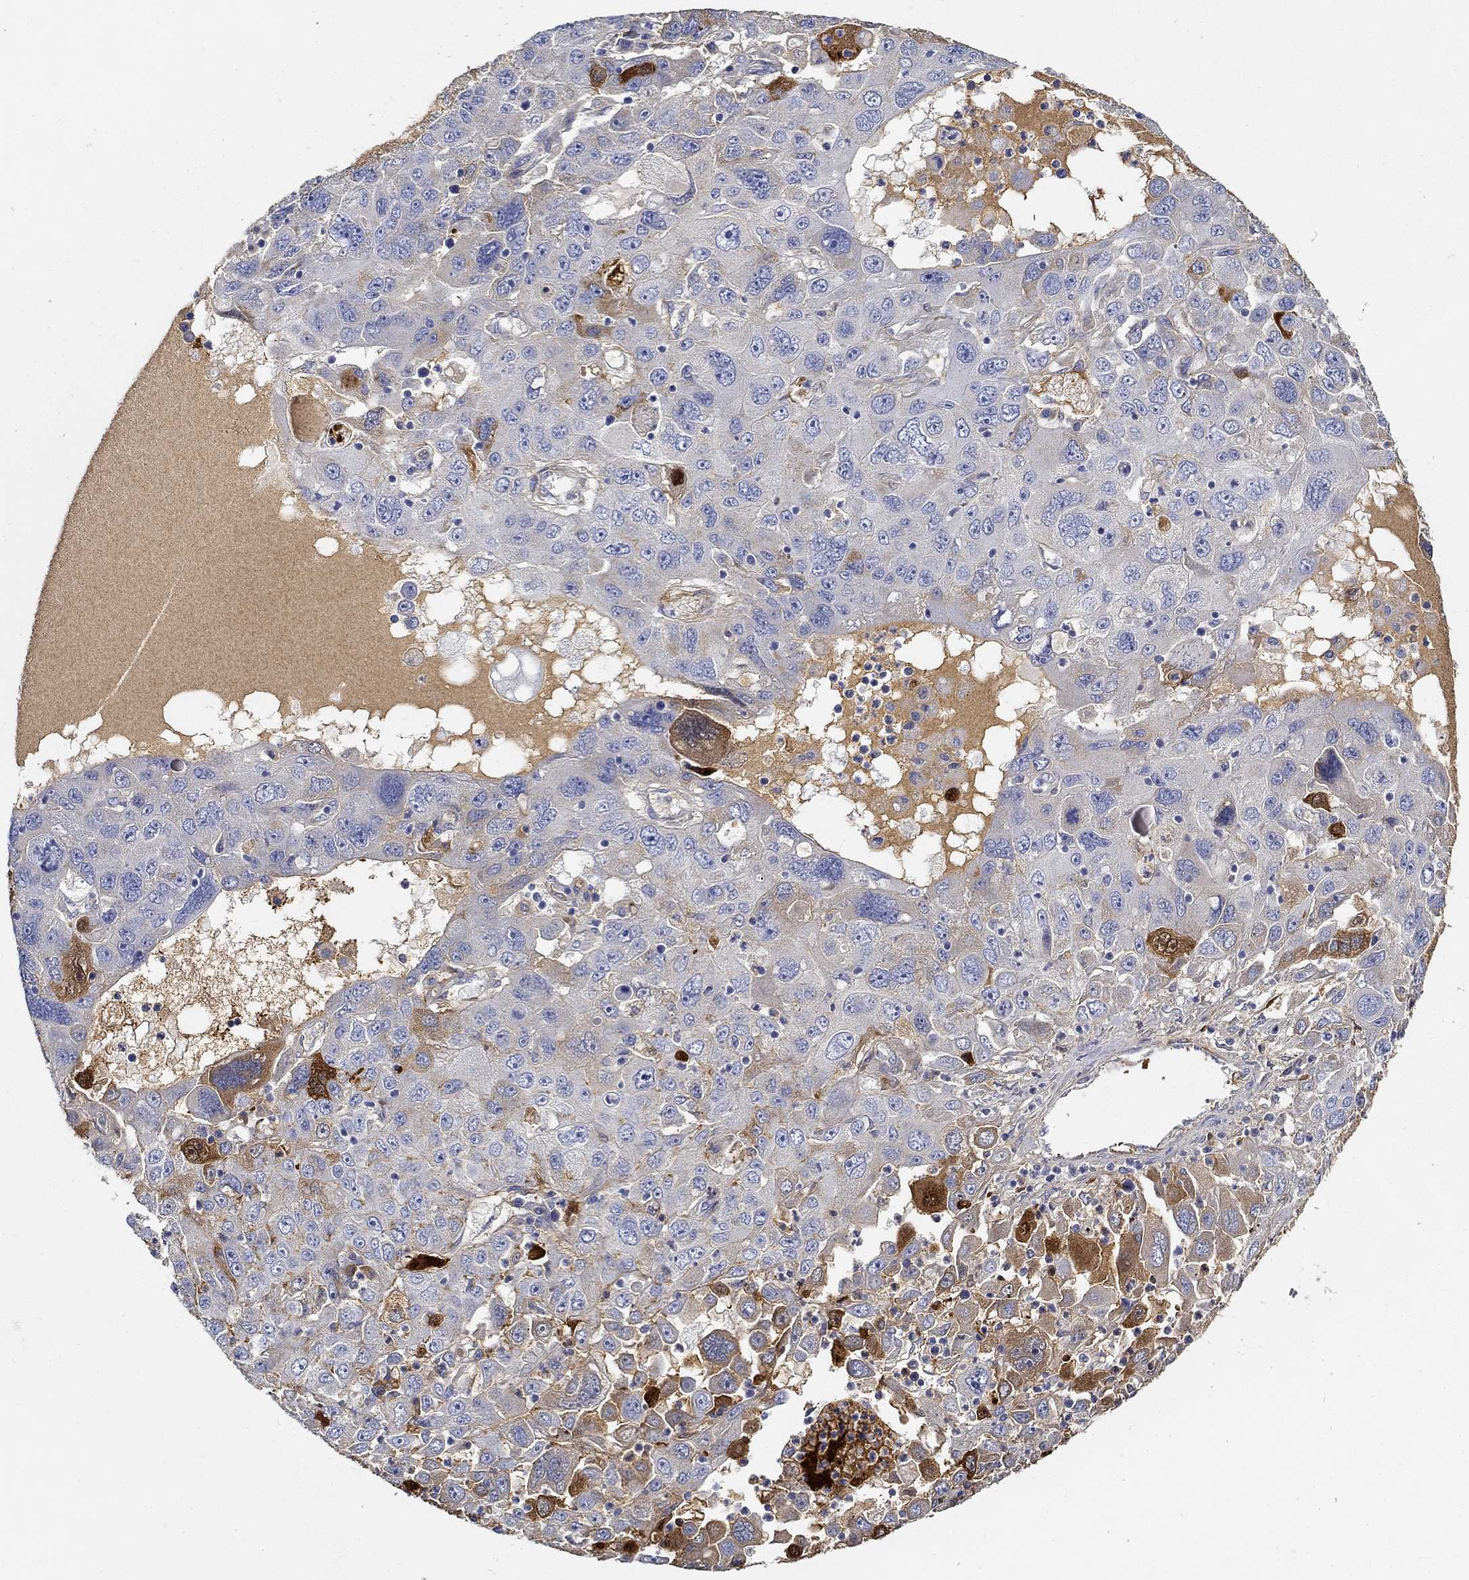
{"staining": {"intensity": "strong", "quantity": "<25%", "location": "cytoplasmic/membranous"}, "tissue": "stomach cancer", "cell_type": "Tumor cells", "image_type": "cancer", "snomed": [{"axis": "morphology", "description": "Adenocarcinoma, NOS"}, {"axis": "topography", "description": "Stomach"}], "caption": "A photomicrograph of stomach cancer (adenocarcinoma) stained for a protein reveals strong cytoplasmic/membranous brown staining in tumor cells.", "gene": "TGFBI", "patient": {"sex": "male", "age": 56}}